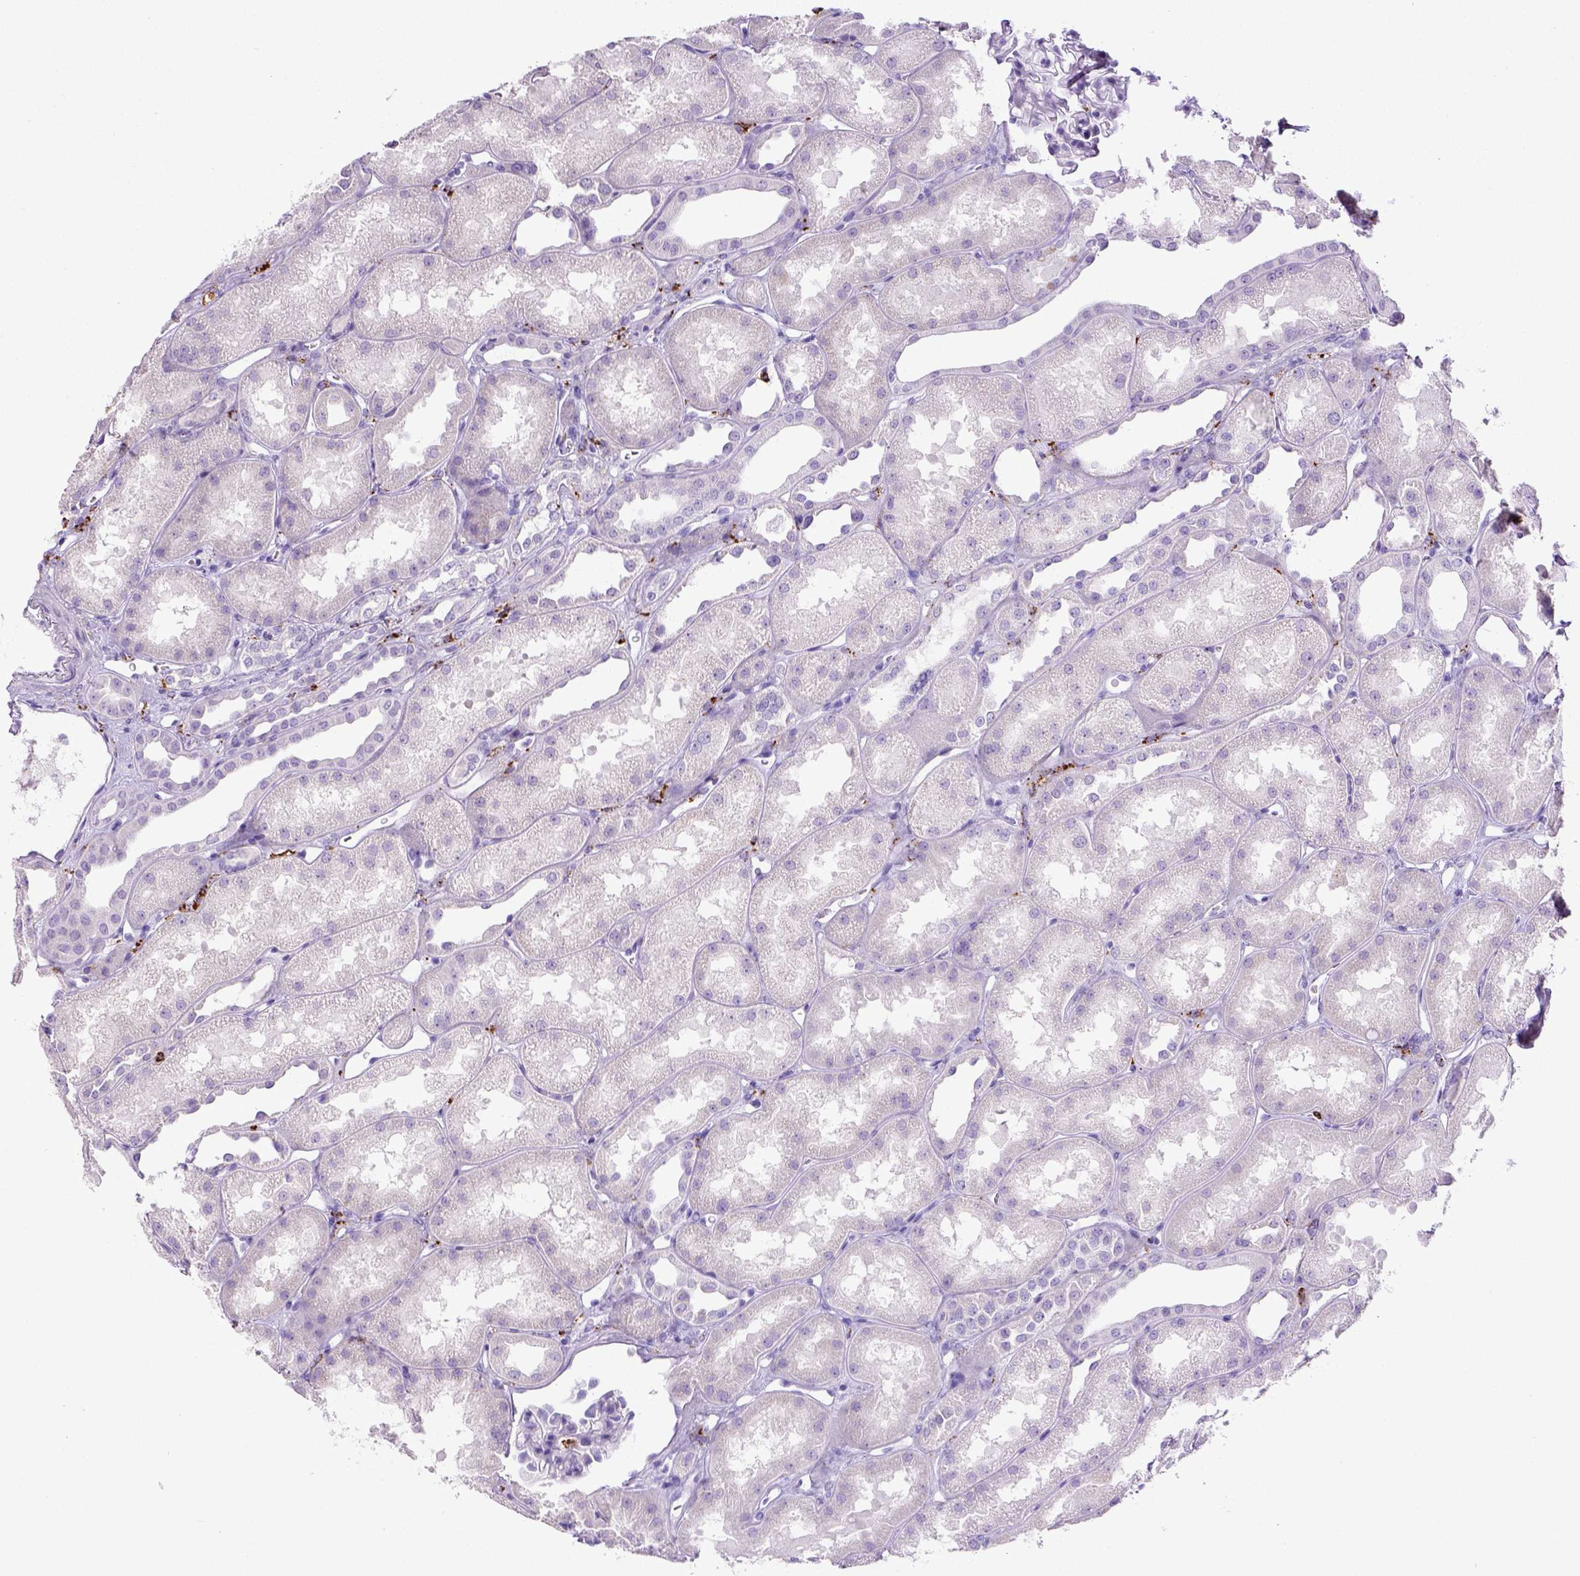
{"staining": {"intensity": "negative", "quantity": "none", "location": "none"}, "tissue": "kidney", "cell_type": "Cells in glomeruli", "image_type": "normal", "snomed": [{"axis": "morphology", "description": "Normal tissue, NOS"}, {"axis": "topography", "description": "Kidney"}], "caption": "Micrograph shows no protein staining in cells in glomeruli of normal kidney. (Stains: DAB (3,3'-diaminobenzidine) immunohistochemistry (IHC) with hematoxylin counter stain, Microscopy: brightfield microscopy at high magnification).", "gene": "CD68", "patient": {"sex": "male", "age": 61}}